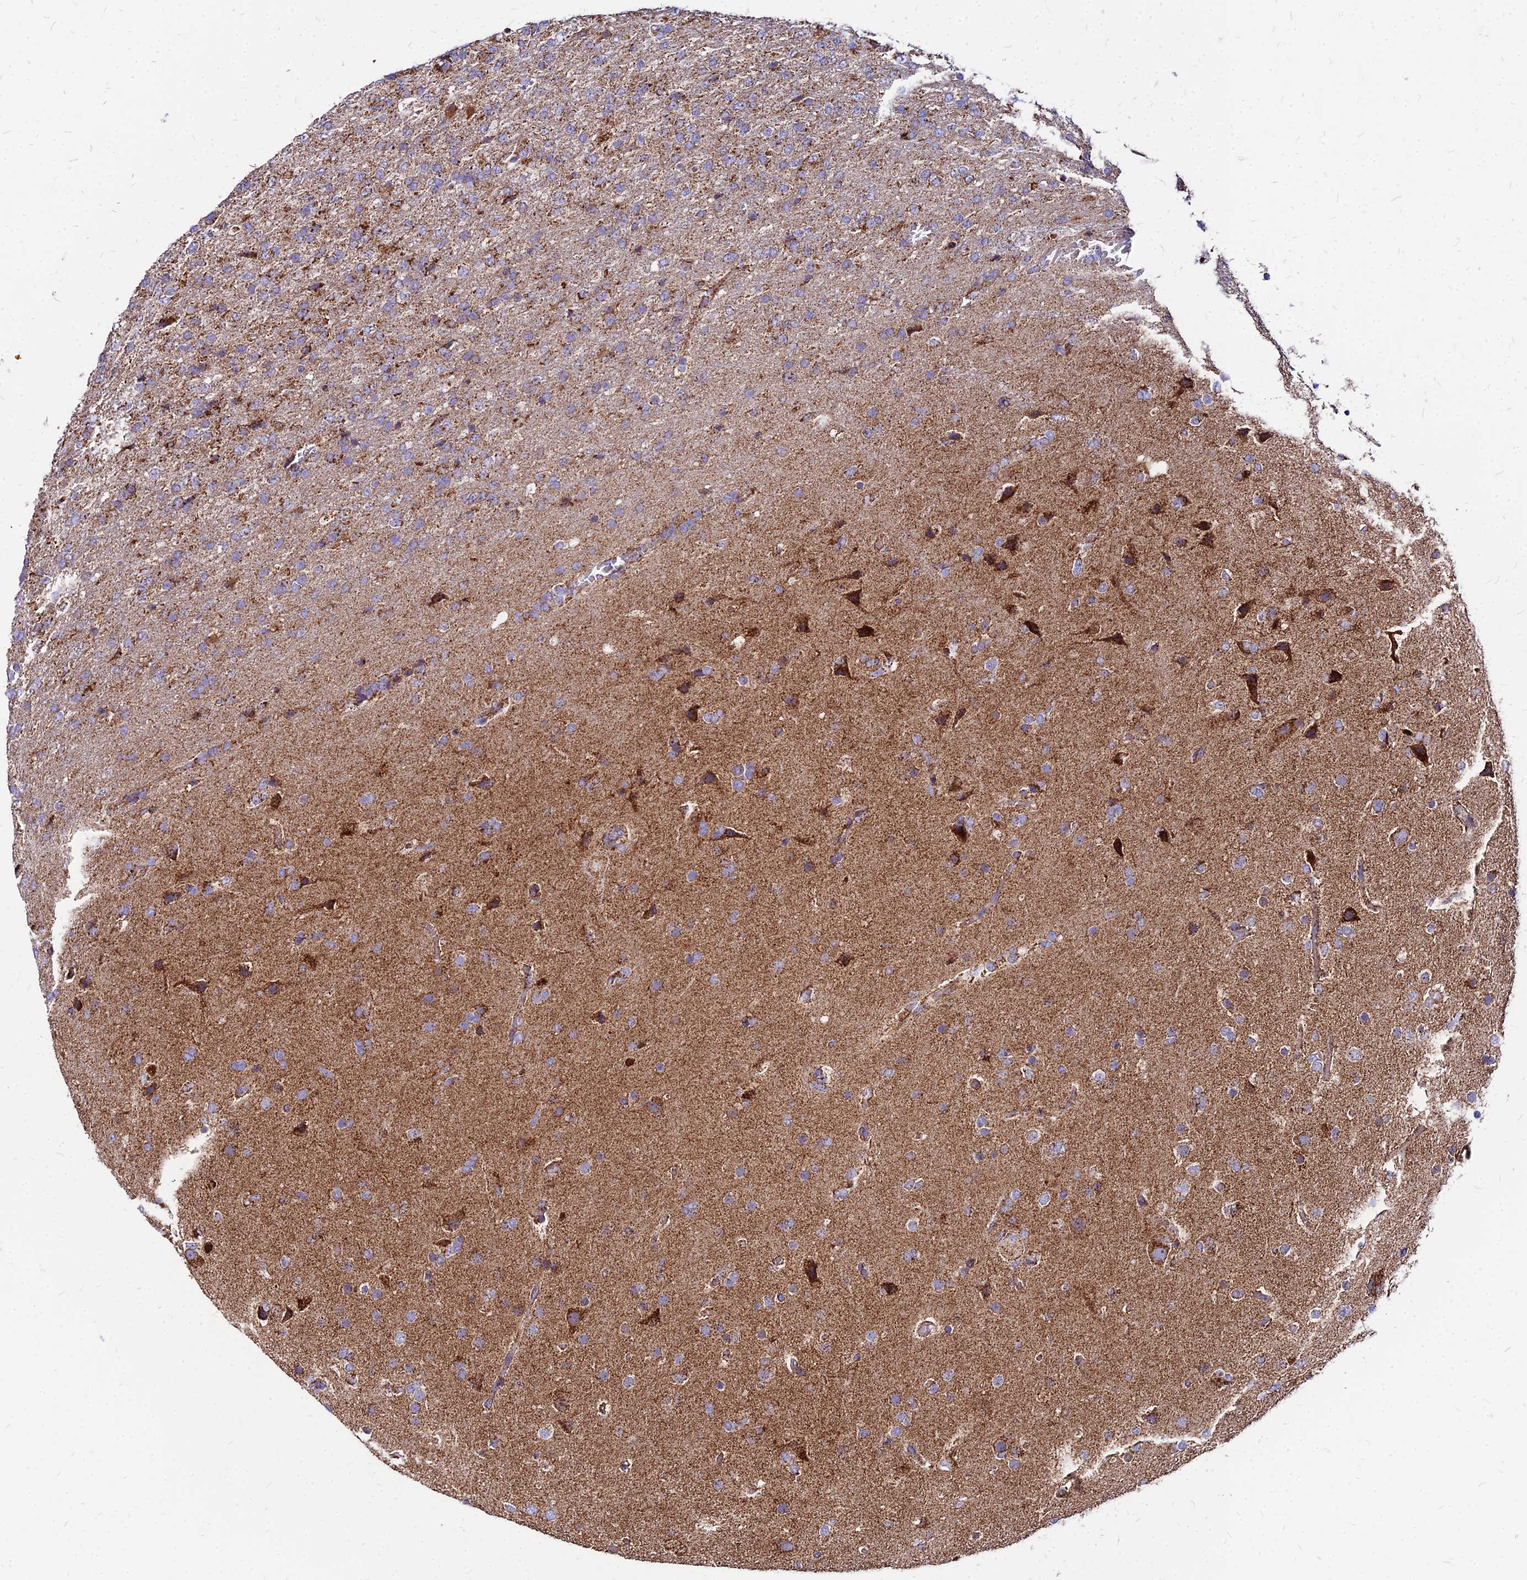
{"staining": {"intensity": "moderate", "quantity": ">75%", "location": "cytoplasmic/membranous"}, "tissue": "glioma", "cell_type": "Tumor cells", "image_type": "cancer", "snomed": [{"axis": "morphology", "description": "Glioma, malignant, High grade"}, {"axis": "topography", "description": "Brain"}], "caption": "Immunohistochemical staining of high-grade glioma (malignant) displays medium levels of moderate cytoplasmic/membranous protein positivity in approximately >75% of tumor cells. (IHC, brightfield microscopy, high magnification).", "gene": "DLD", "patient": {"sex": "female", "age": 74}}